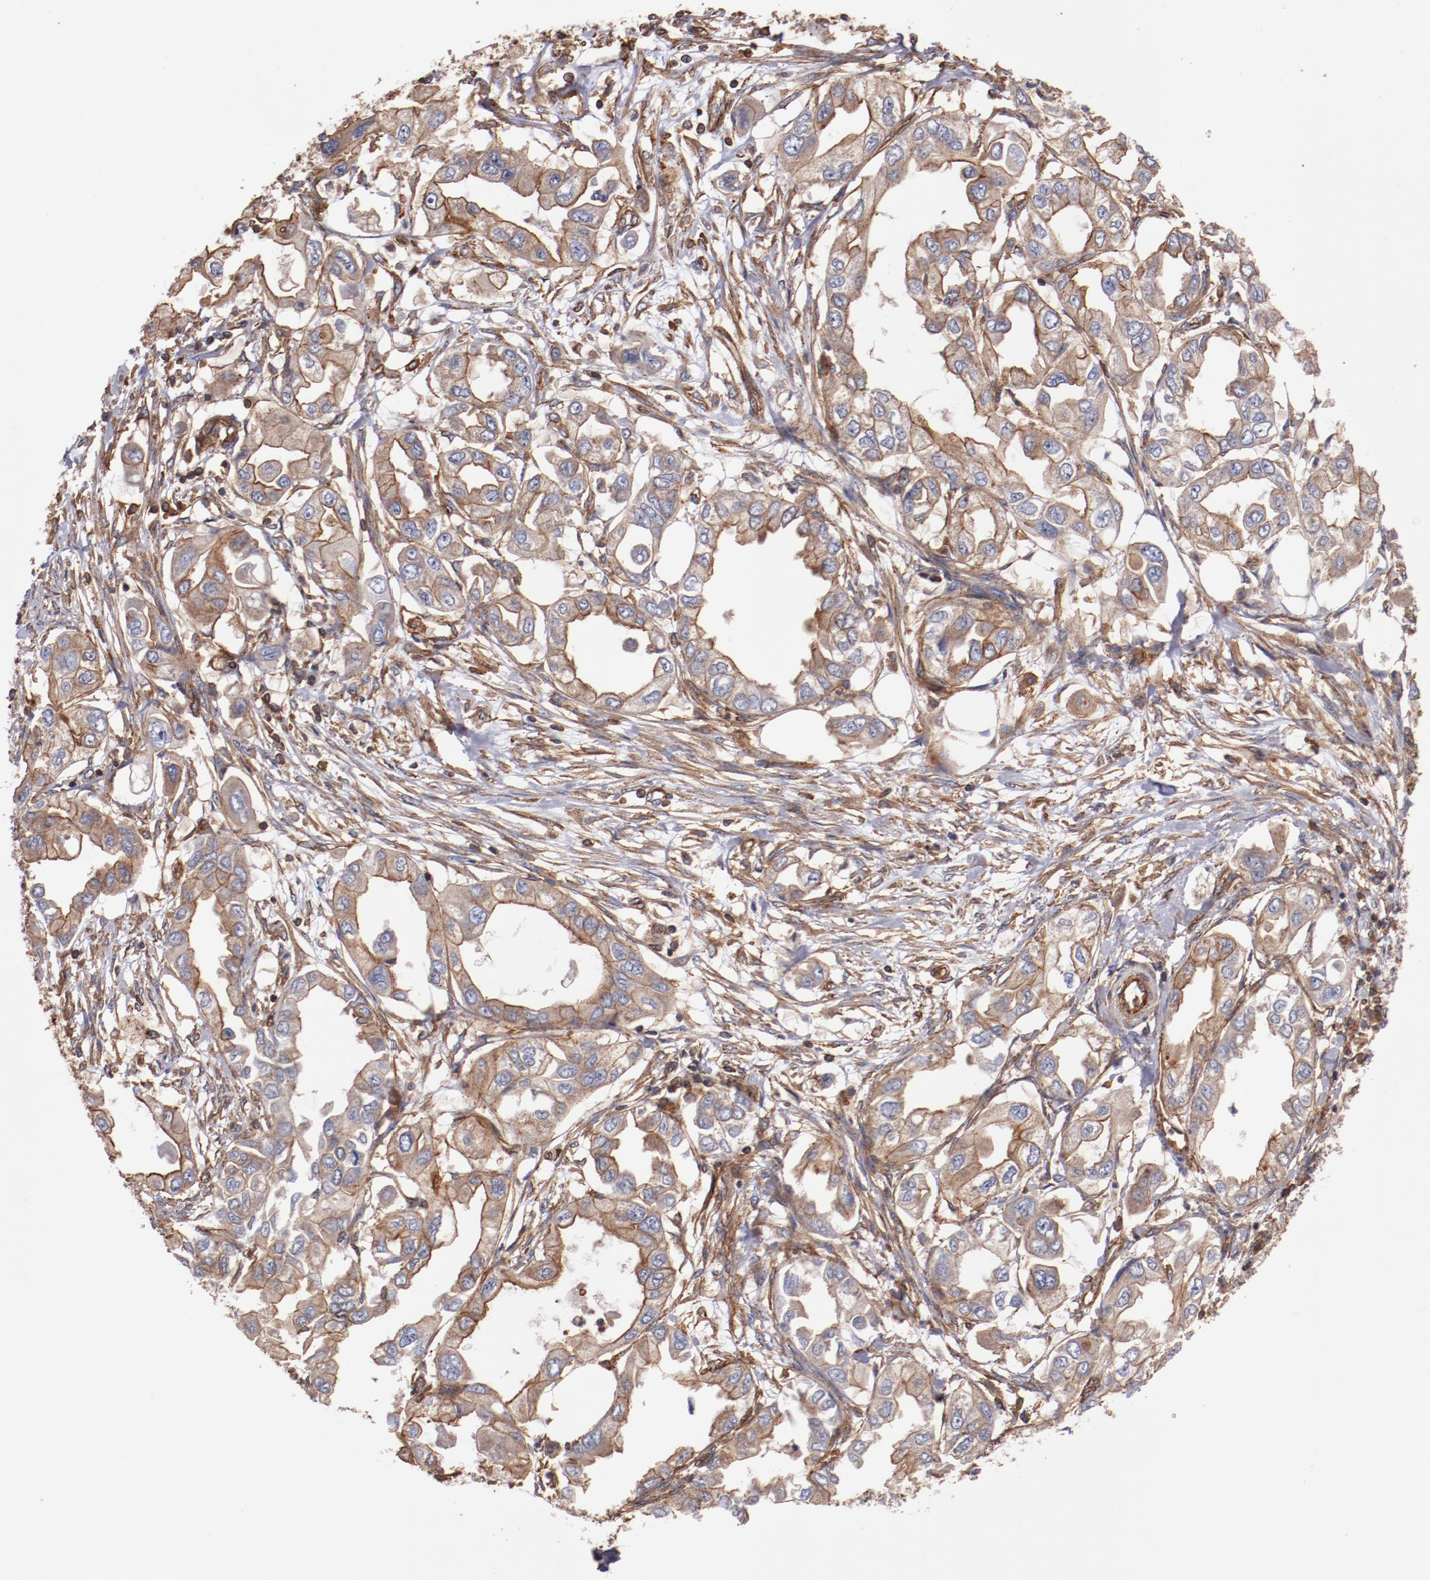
{"staining": {"intensity": "weak", "quantity": ">75%", "location": "cytoplasmic/membranous"}, "tissue": "endometrial cancer", "cell_type": "Tumor cells", "image_type": "cancer", "snomed": [{"axis": "morphology", "description": "Adenocarcinoma, NOS"}, {"axis": "topography", "description": "Endometrium"}], "caption": "Protein analysis of endometrial cancer tissue exhibits weak cytoplasmic/membranous expression in about >75% of tumor cells.", "gene": "TMOD3", "patient": {"sex": "female", "age": 67}}